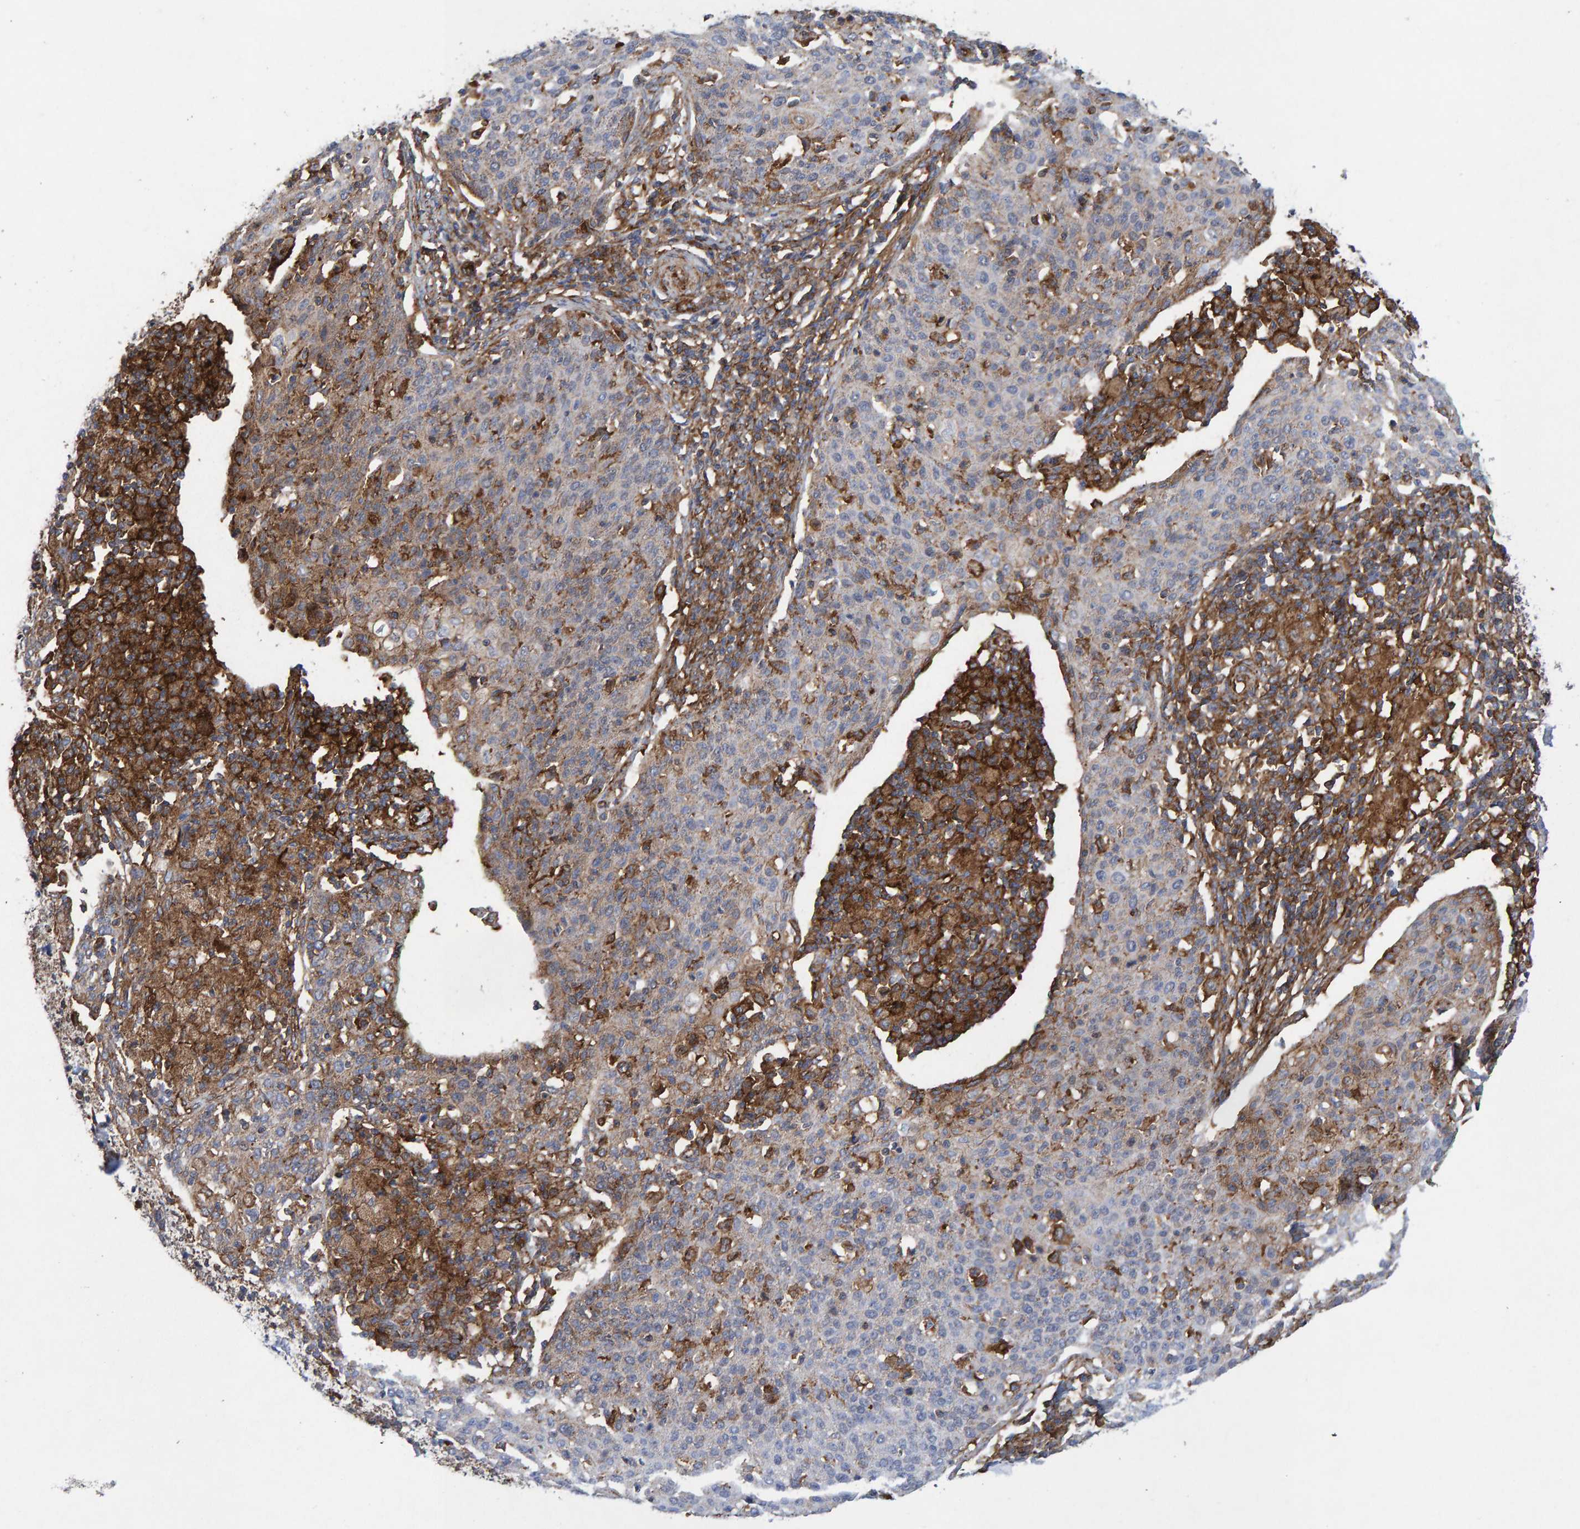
{"staining": {"intensity": "weak", "quantity": "<25%", "location": "cytoplasmic/membranous"}, "tissue": "cervical cancer", "cell_type": "Tumor cells", "image_type": "cancer", "snomed": [{"axis": "morphology", "description": "Squamous cell carcinoma, NOS"}, {"axis": "topography", "description": "Cervix"}], "caption": "Squamous cell carcinoma (cervical) stained for a protein using immunohistochemistry shows no staining tumor cells.", "gene": "MVP", "patient": {"sex": "female", "age": 38}}